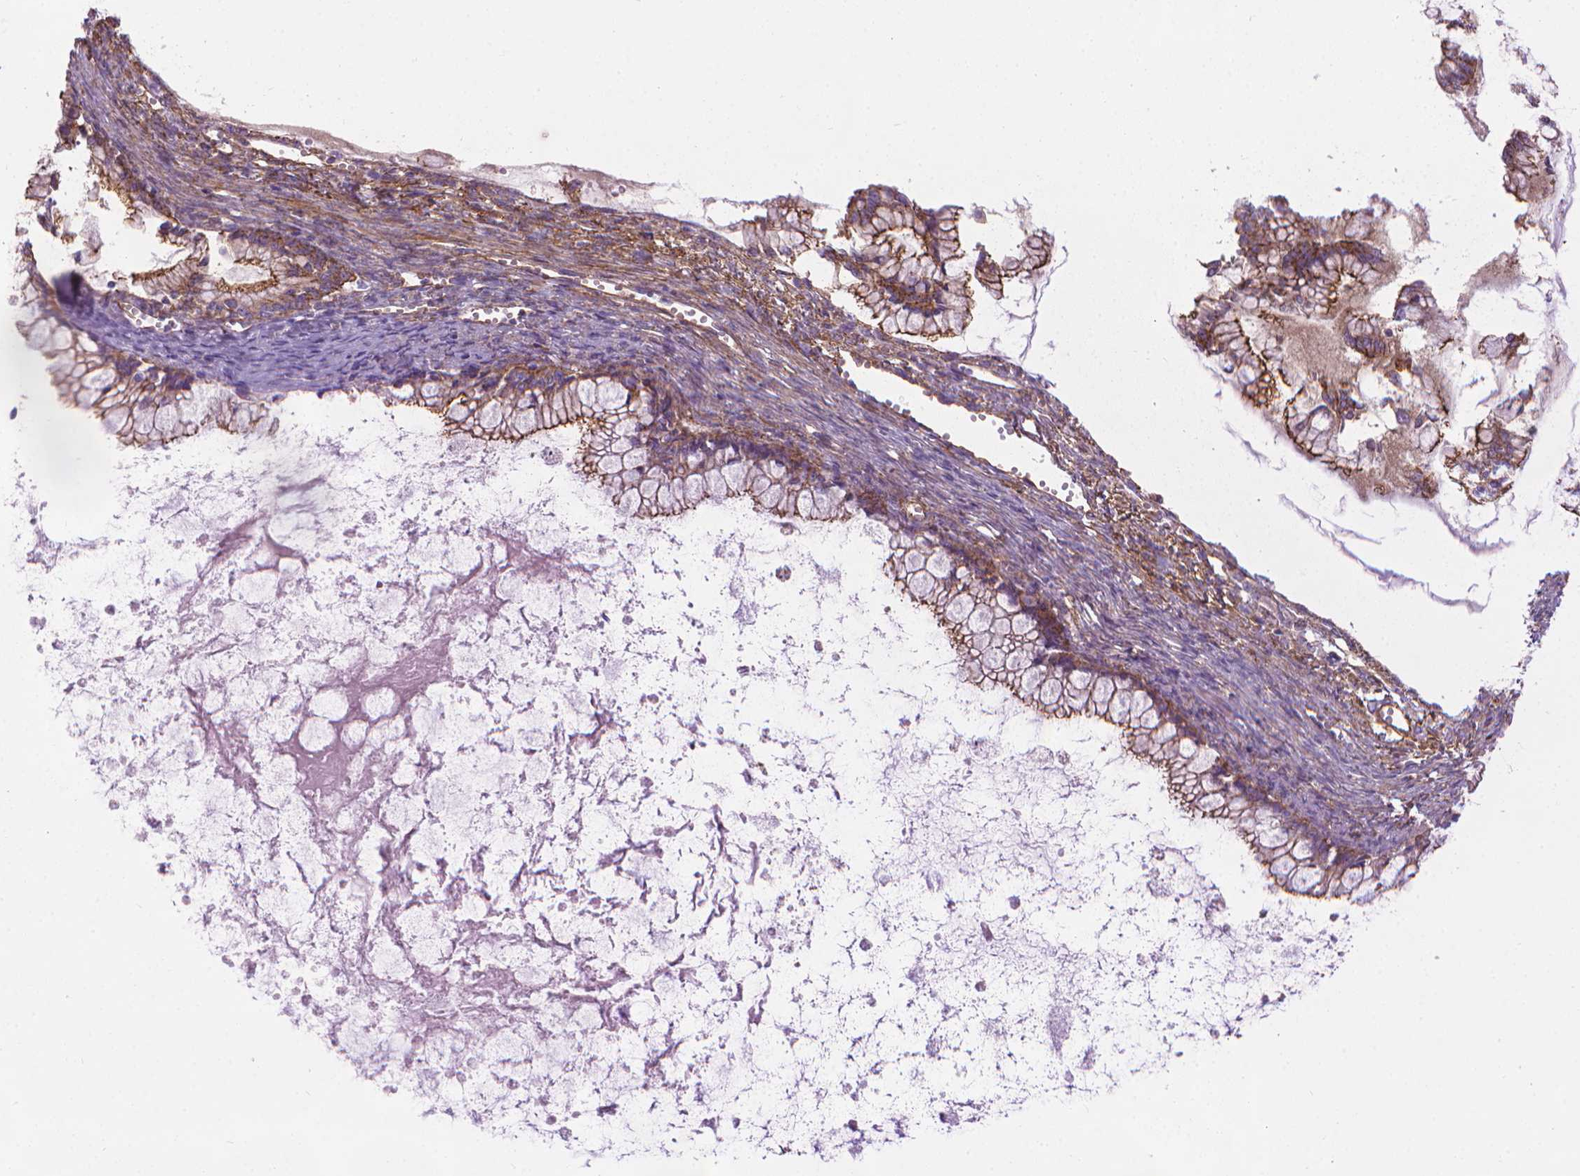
{"staining": {"intensity": "moderate", "quantity": ">75%", "location": "cytoplasmic/membranous"}, "tissue": "ovarian cancer", "cell_type": "Tumor cells", "image_type": "cancer", "snomed": [{"axis": "morphology", "description": "Cystadenocarcinoma, mucinous, NOS"}, {"axis": "topography", "description": "Ovary"}], "caption": "Immunohistochemistry (IHC) histopathology image of neoplastic tissue: ovarian cancer (mucinous cystadenocarcinoma) stained using immunohistochemistry (IHC) demonstrates medium levels of moderate protein expression localized specifically in the cytoplasmic/membranous of tumor cells, appearing as a cytoplasmic/membranous brown color.", "gene": "TENT5A", "patient": {"sex": "female", "age": 67}}